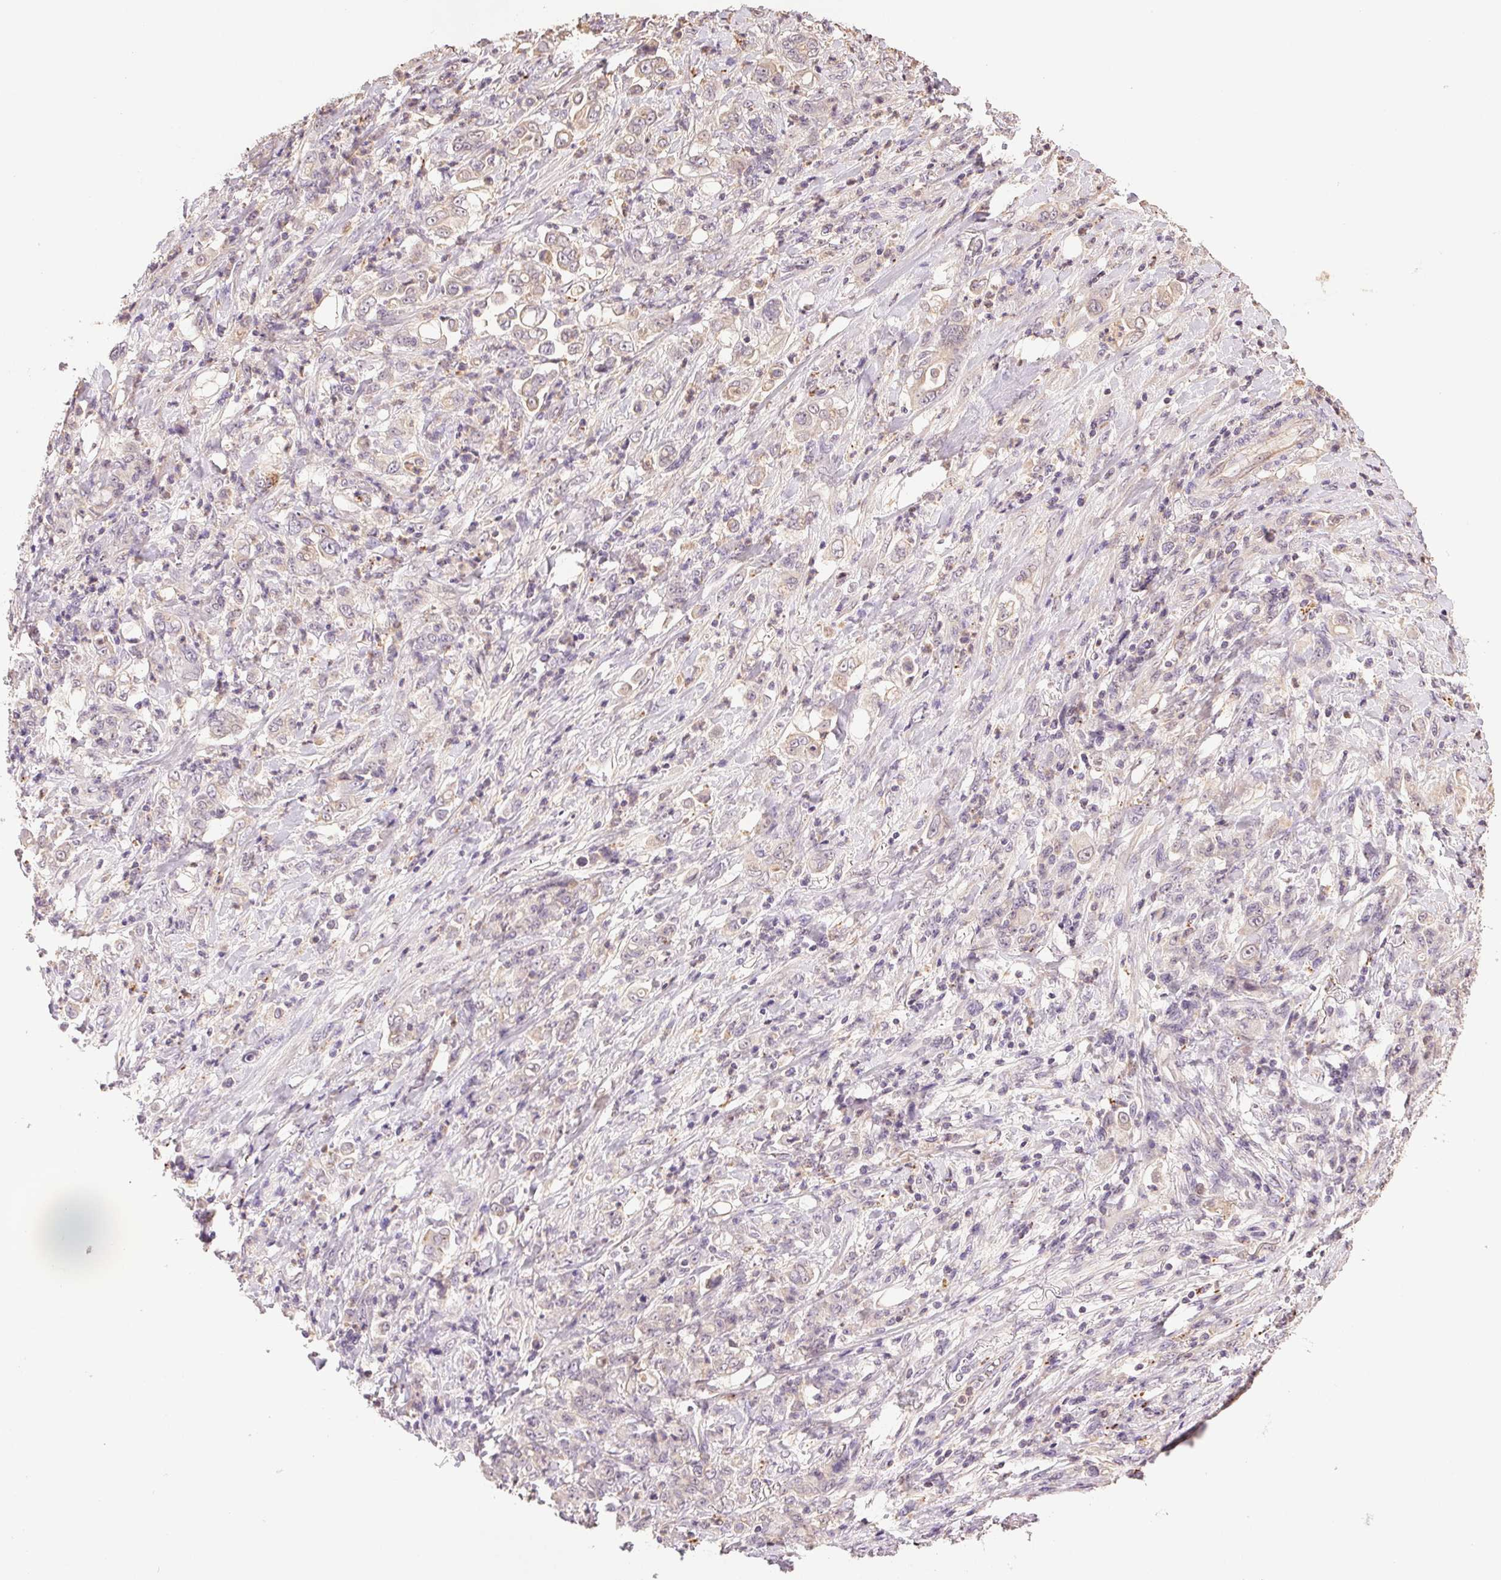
{"staining": {"intensity": "negative", "quantity": "none", "location": "none"}, "tissue": "stomach cancer", "cell_type": "Tumor cells", "image_type": "cancer", "snomed": [{"axis": "morphology", "description": "Adenocarcinoma, NOS"}, {"axis": "topography", "description": "Stomach"}], "caption": "IHC of adenocarcinoma (stomach) reveals no staining in tumor cells.", "gene": "TMEM253", "patient": {"sex": "female", "age": 79}}